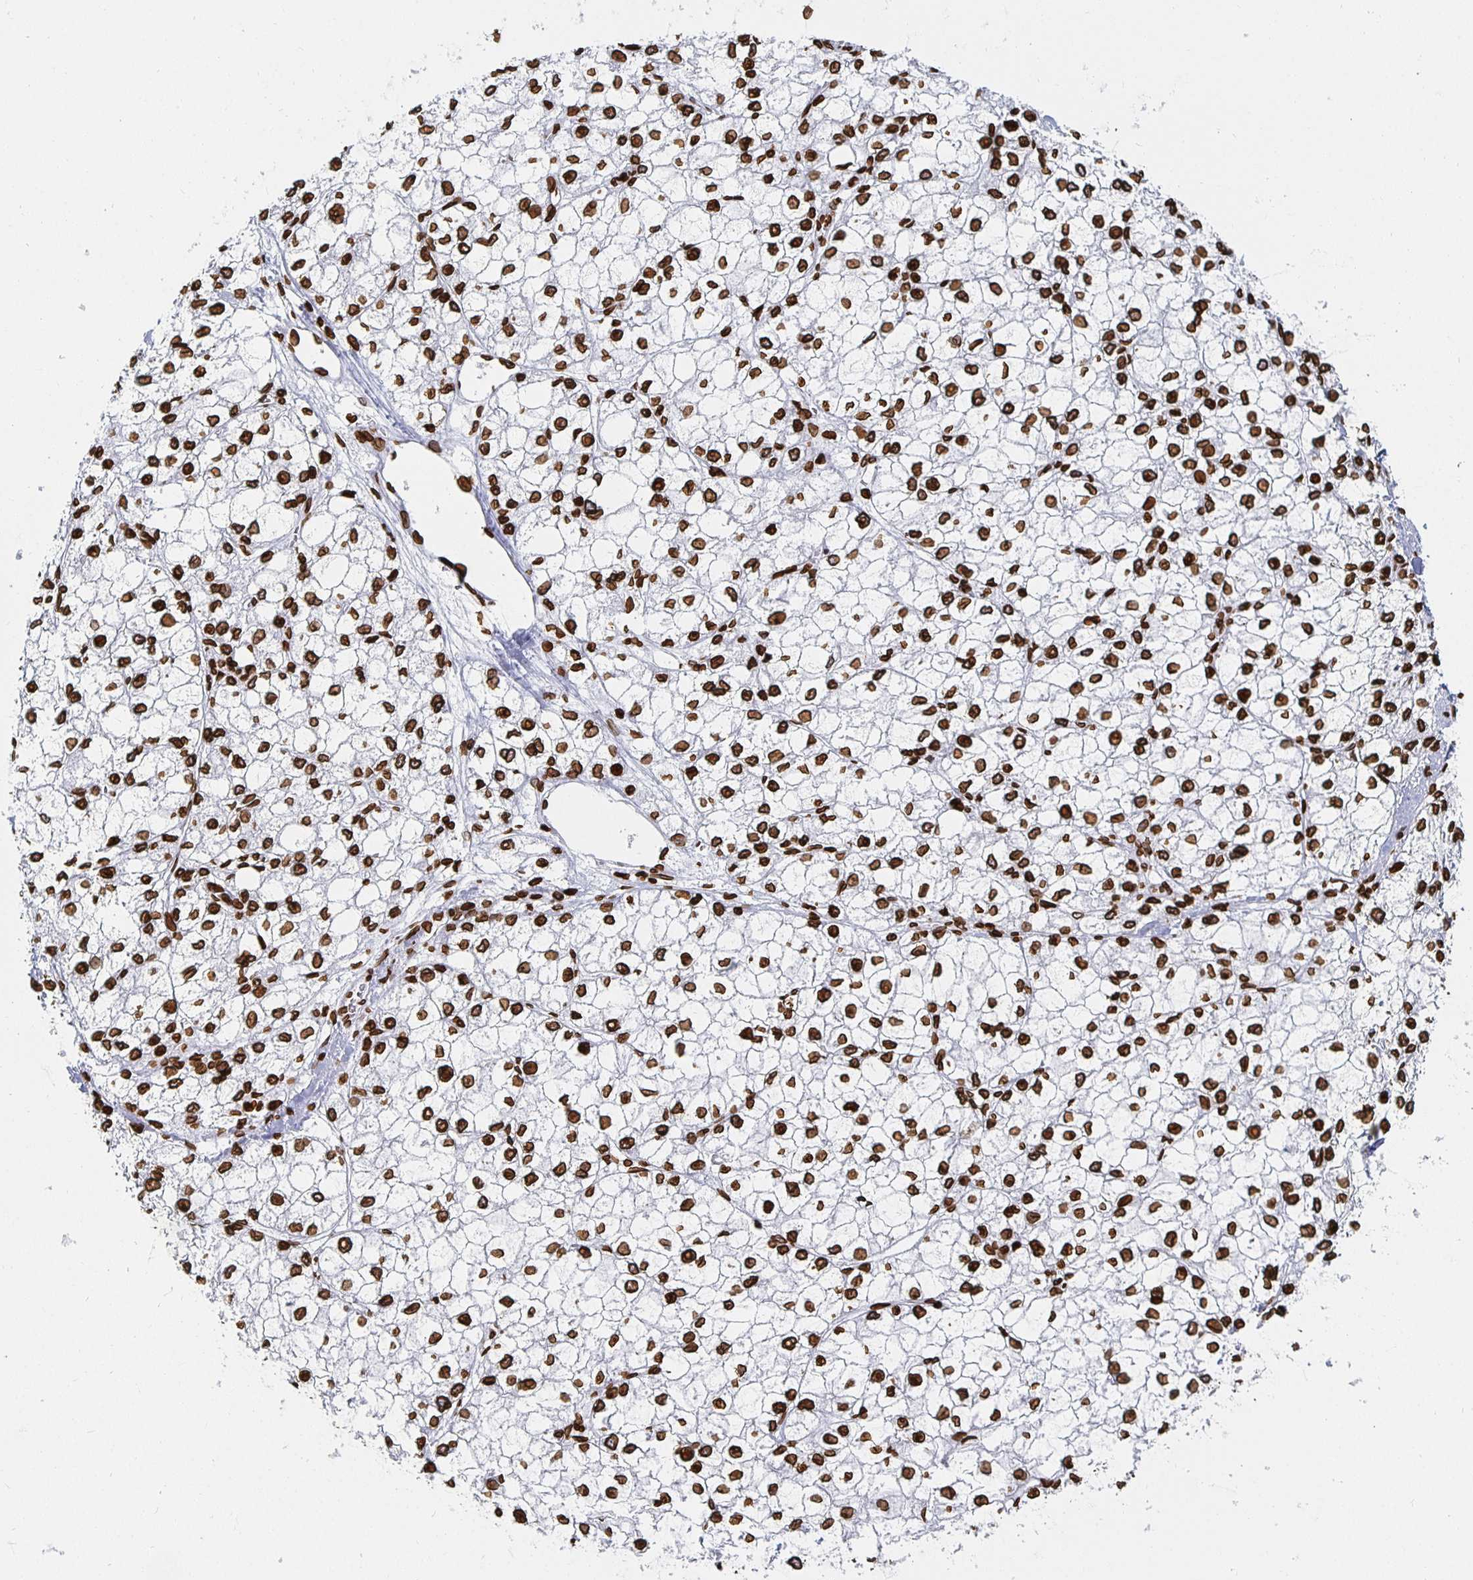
{"staining": {"intensity": "strong", "quantity": ">75%", "location": "cytoplasmic/membranous,nuclear"}, "tissue": "liver cancer", "cell_type": "Tumor cells", "image_type": "cancer", "snomed": [{"axis": "morphology", "description": "Carcinoma, Hepatocellular, NOS"}, {"axis": "topography", "description": "Liver"}], "caption": "Human liver cancer (hepatocellular carcinoma) stained with a brown dye shows strong cytoplasmic/membranous and nuclear positive positivity in approximately >75% of tumor cells.", "gene": "LMNB1", "patient": {"sex": "female", "age": 43}}